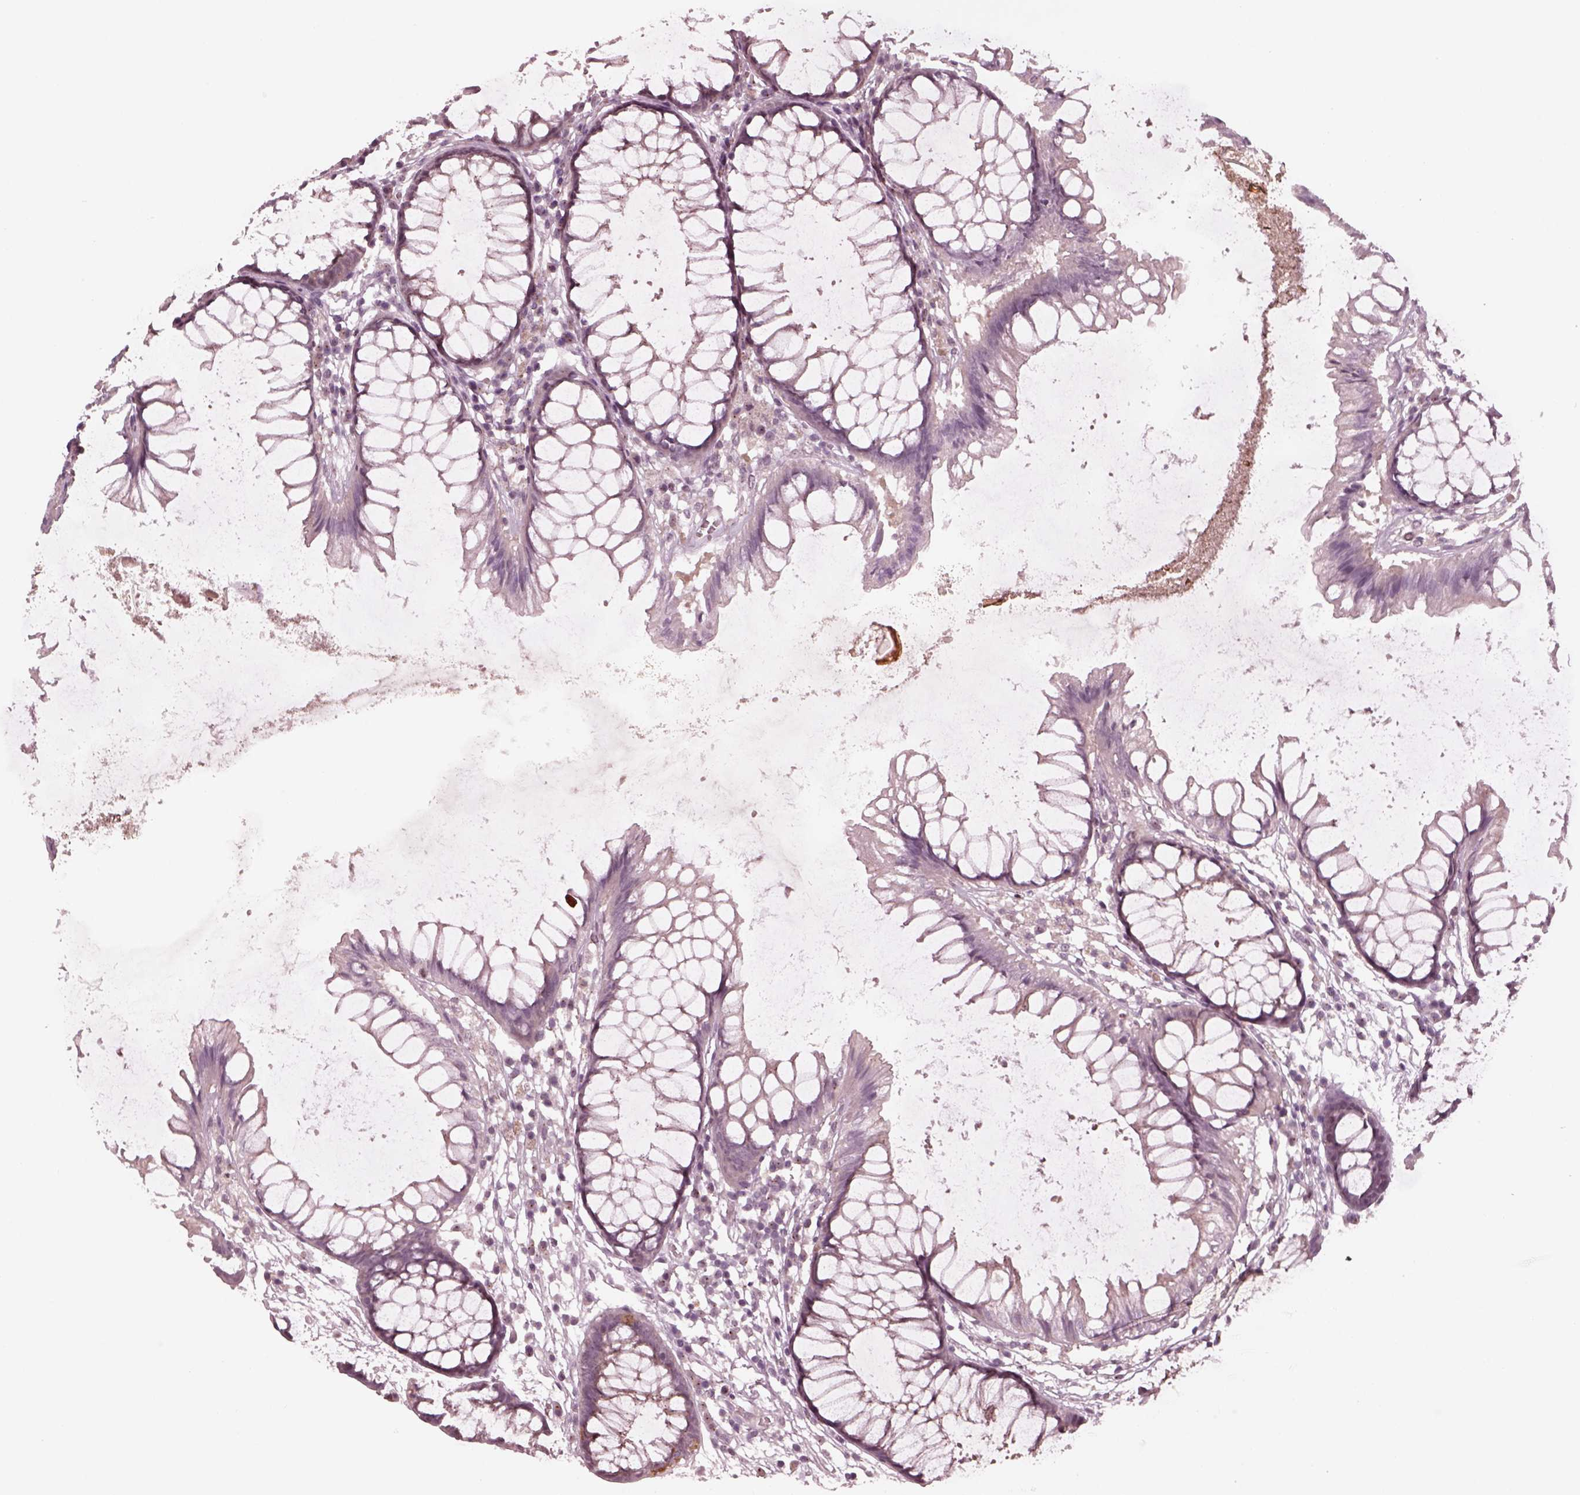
{"staining": {"intensity": "negative", "quantity": "none", "location": "none"}, "tissue": "colon", "cell_type": "Endothelial cells", "image_type": "normal", "snomed": [{"axis": "morphology", "description": "Normal tissue, NOS"}, {"axis": "morphology", "description": "Adenocarcinoma, NOS"}, {"axis": "topography", "description": "Colon"}], "caption": "Protein analysis of normal colon shows no significant positivity in endothelial cells. The staining was performed using DAB (3,3'-diaminobenzidine) to visualize the protein expression in brown, while the nuclei were stained in blue with hematoxylin (Magnification: 20x).", "gene": "SAXO1", "patient": {"sex": "male", "age": 65}}